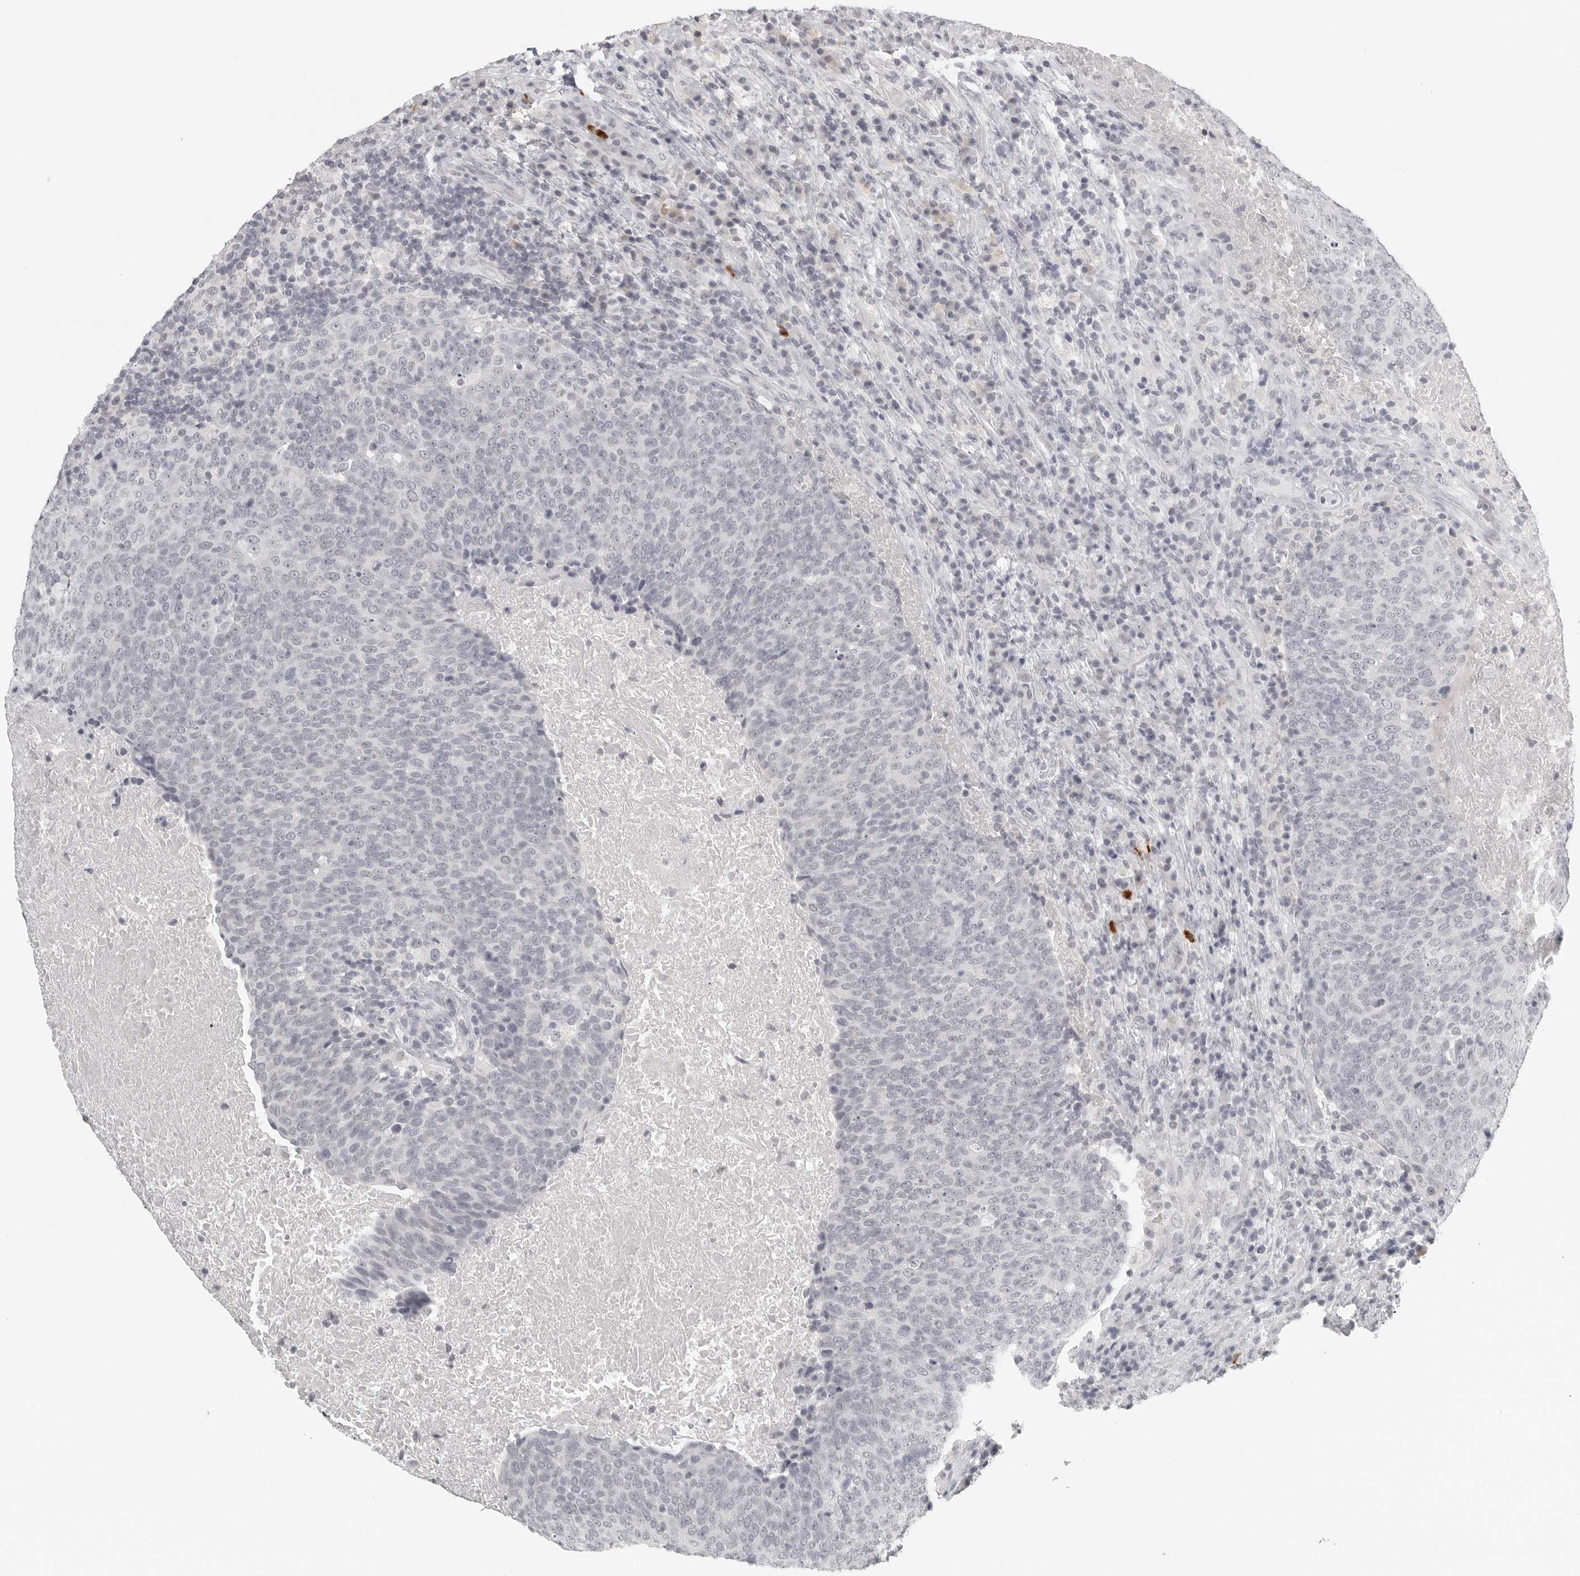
{"staining": {"intensity": "weak", "quantity": "<25%", "location": "nuclear"}, "tissue": "head and neck cancer", "cell_type": "Tumor cells", "image_type": "cancer", "snomed": [{"axis": "morphology", "description": "Squamous cell carcinoma, NOS"}, {"axis": "morphology", "description": "Squamous cell carcinoma, metastatic, NOS"}, {"axis": "topography", "description": "Lymph node"}, {"axis": "topography", "description": "Head-Neck"}], "caption": "Immunohistochemistry of human squamous cell carcinoma (head and neck) shows no expression in tumor cells.", "gene": "BPIFA1", "patient": {"sex": "male", "age": 62}}